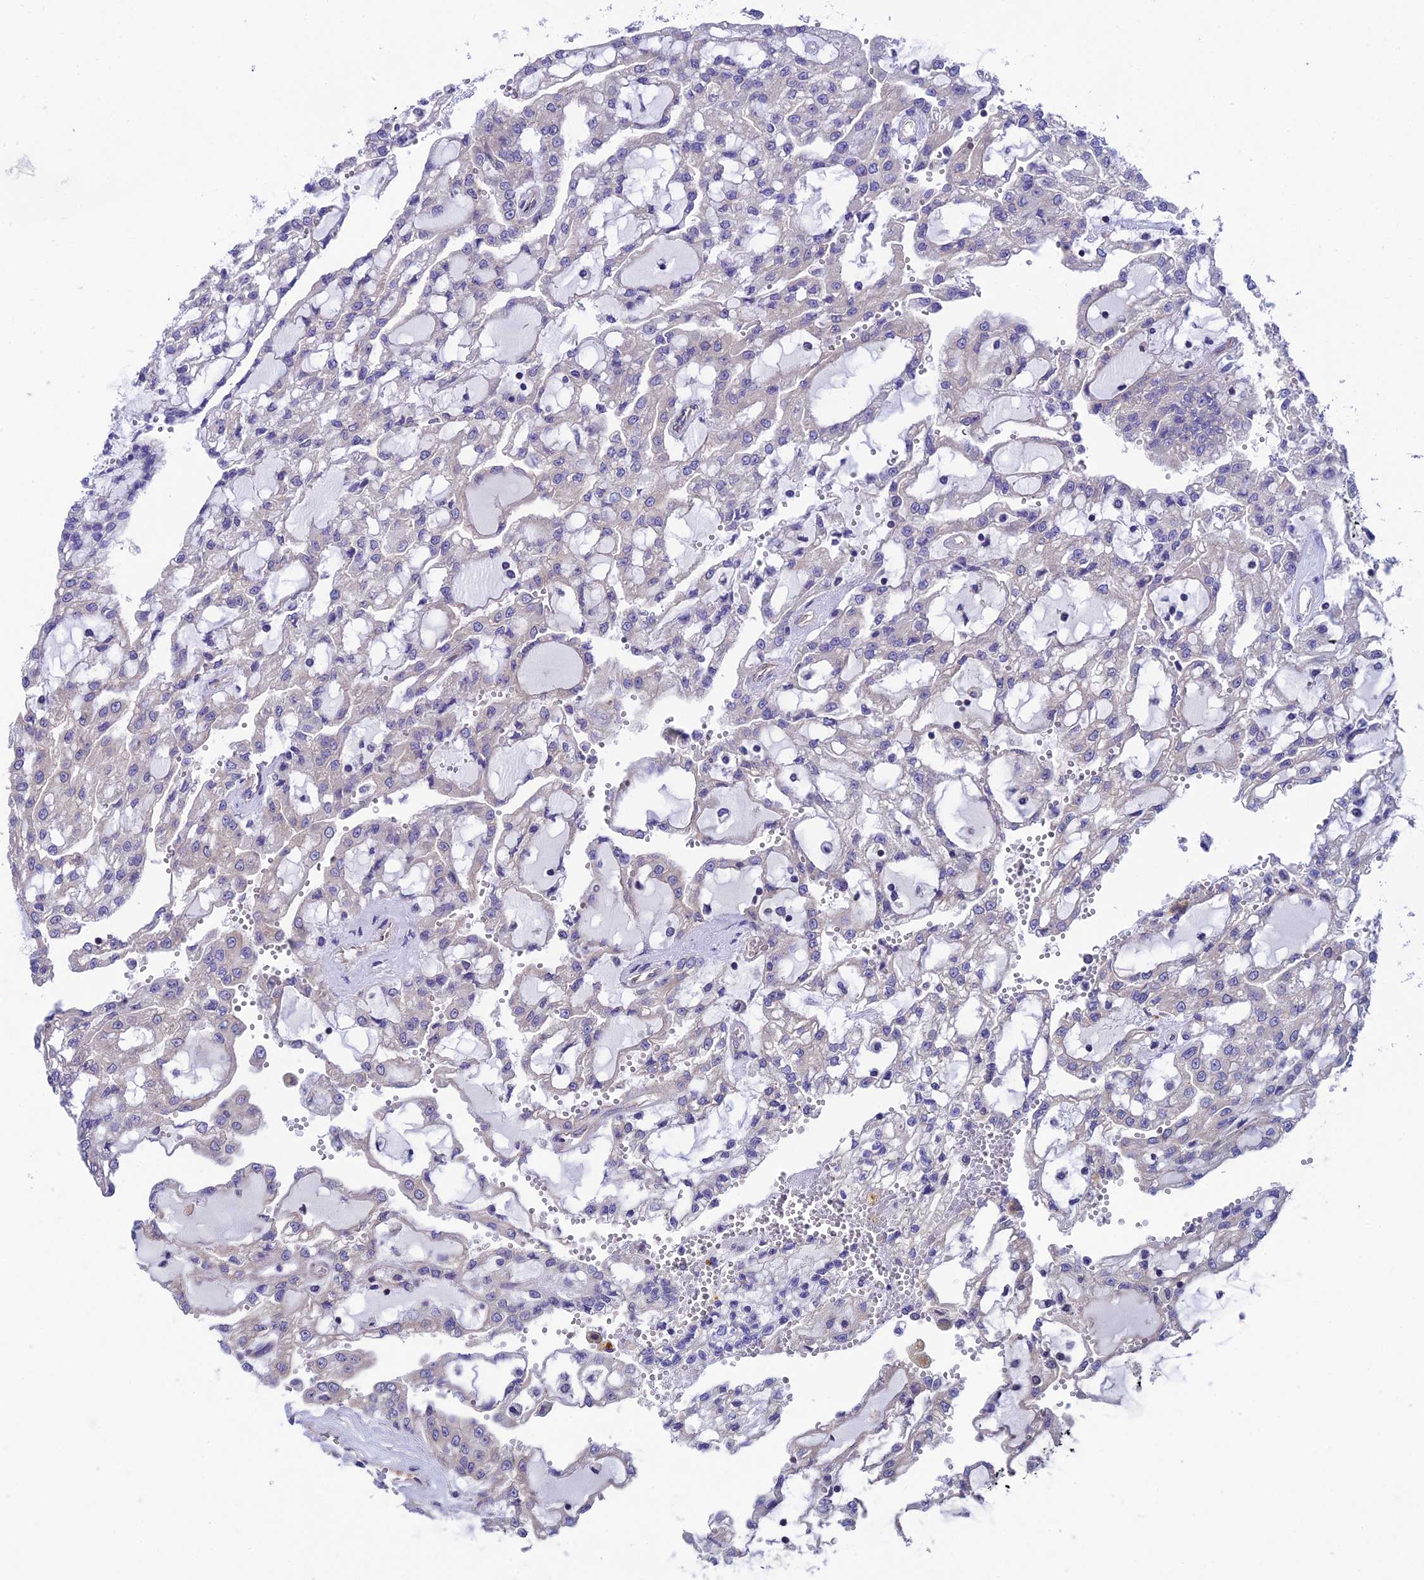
{"staining": {"intensity": "negative", "quantity": "none", "location": "none"}, "tissue": "renal cancer", "cell_type": "Tumor cells", "image_type": "cancer", "snomed": [{"axis": "morphology", "description": "Adenocarcinoma, NOS"}, {"axis": "topography", "description": "Kidney"}], "caption": "An immunohistochemistry micrograph of renal adenocarcinoma is shown. There is no staining in tumor cells of renal adenocarcinoma. (DAB (3,3'-diaminobenzidine) IHC with hematoxylin counter stain).", "gene": "PPFIA3", "patient": {"sex": "male", "age": 63}}